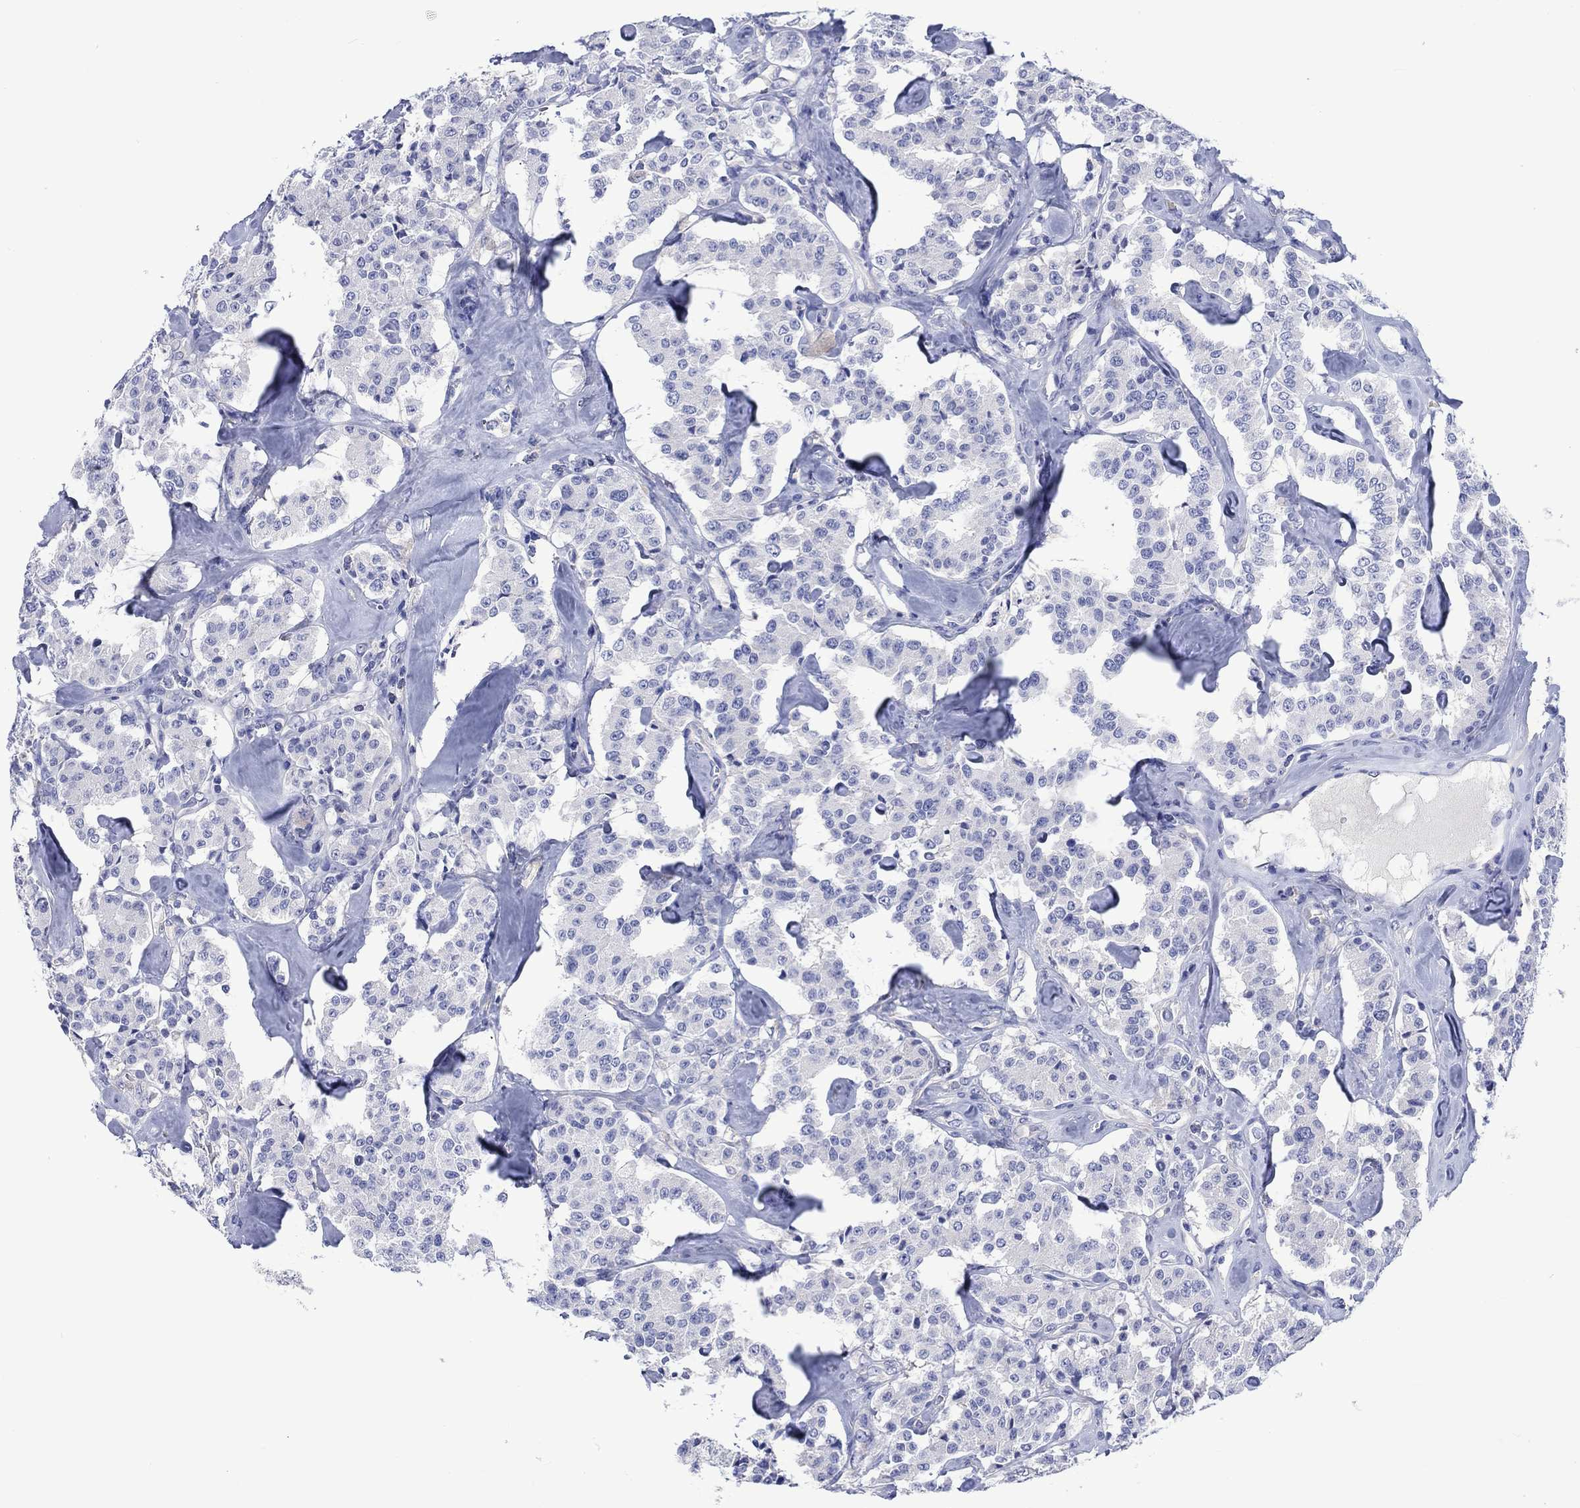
{"staining": {"intensity": "negative", "quantity": "none", "location": "none"}, "tissue": "carcinoid", "cell_type": "Tumor cells", "image_type": "cancer", "snomed": [{"axis": "morphology", "description": "Carcinoid, malignant, NOS"}, {"axis": "topography", "description": "Pancreas"}], "caption": "IHC micrograph of neoplastic tissue: human carcinoid (malignant) stained with DAB demonstrates no significant protein positivity in tumor cells. (Stains: DAB immunohistochemistry (IHC) with hematoxylin counter stain, Microscopy: brightfield microscopy at high magnification).", "gene": "TOMM20L", "patient": {"sex": "male", "age": 41}}